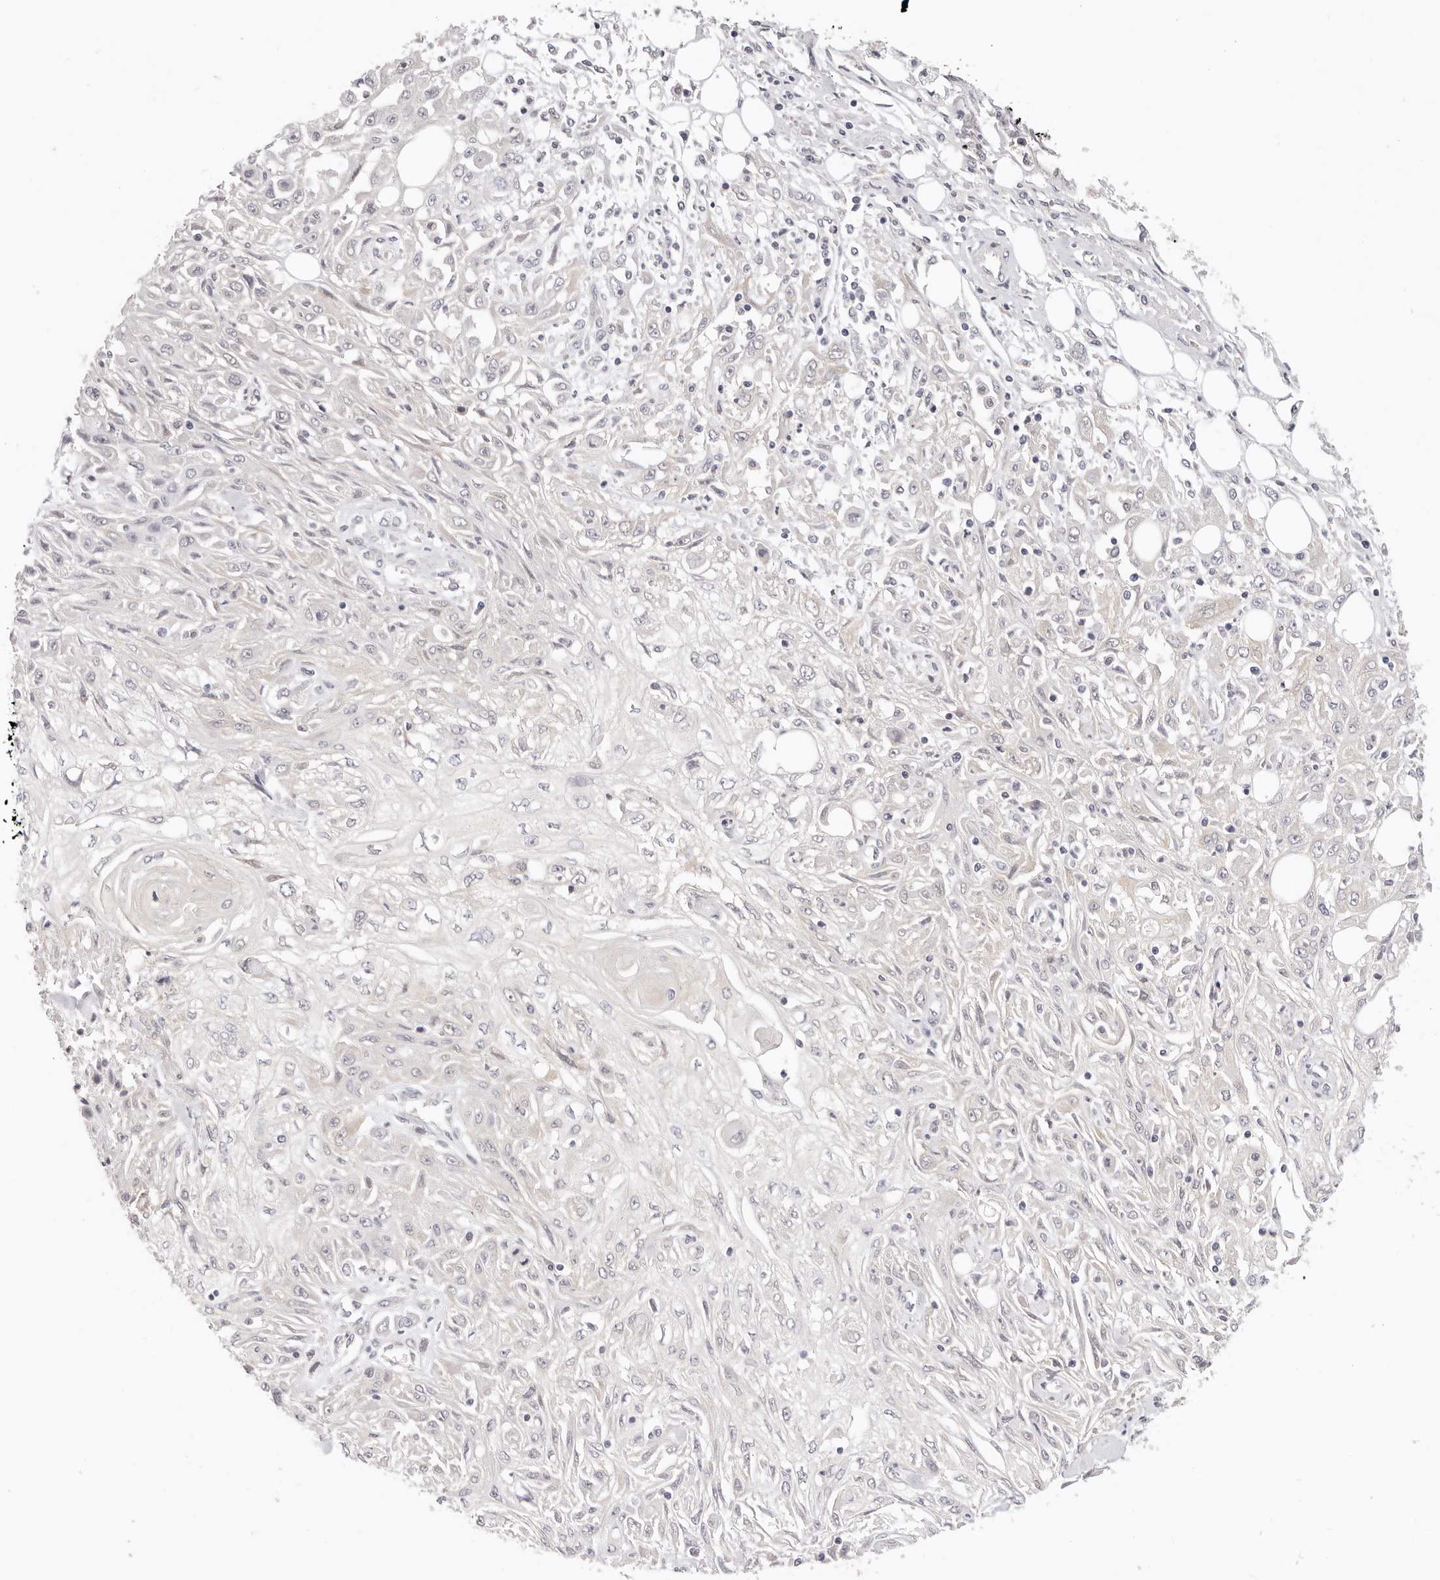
{"staining": {"intensity": "negative", "quantity": "none", "location": "none"}, "tissue": "skin cancer", "cell_type": "Tumor cells", "image_type": "cancer", "snomed": [{"axis": "morphology", "description": "Squamous cell carcinoma, NOS"}, {"axis": "morphology", "description": "Squamous cell carcinoma, metastatic, NOS"}, {"axis": "topography", "description": "Skin"}, {"axis": "topography", "description": "Lymph node"}], "caption": "IHC of skin cancer reveals no positivity in tumor cells.", "gene": "GGPS1", "patient": {"sex": "male", "age": 75}}